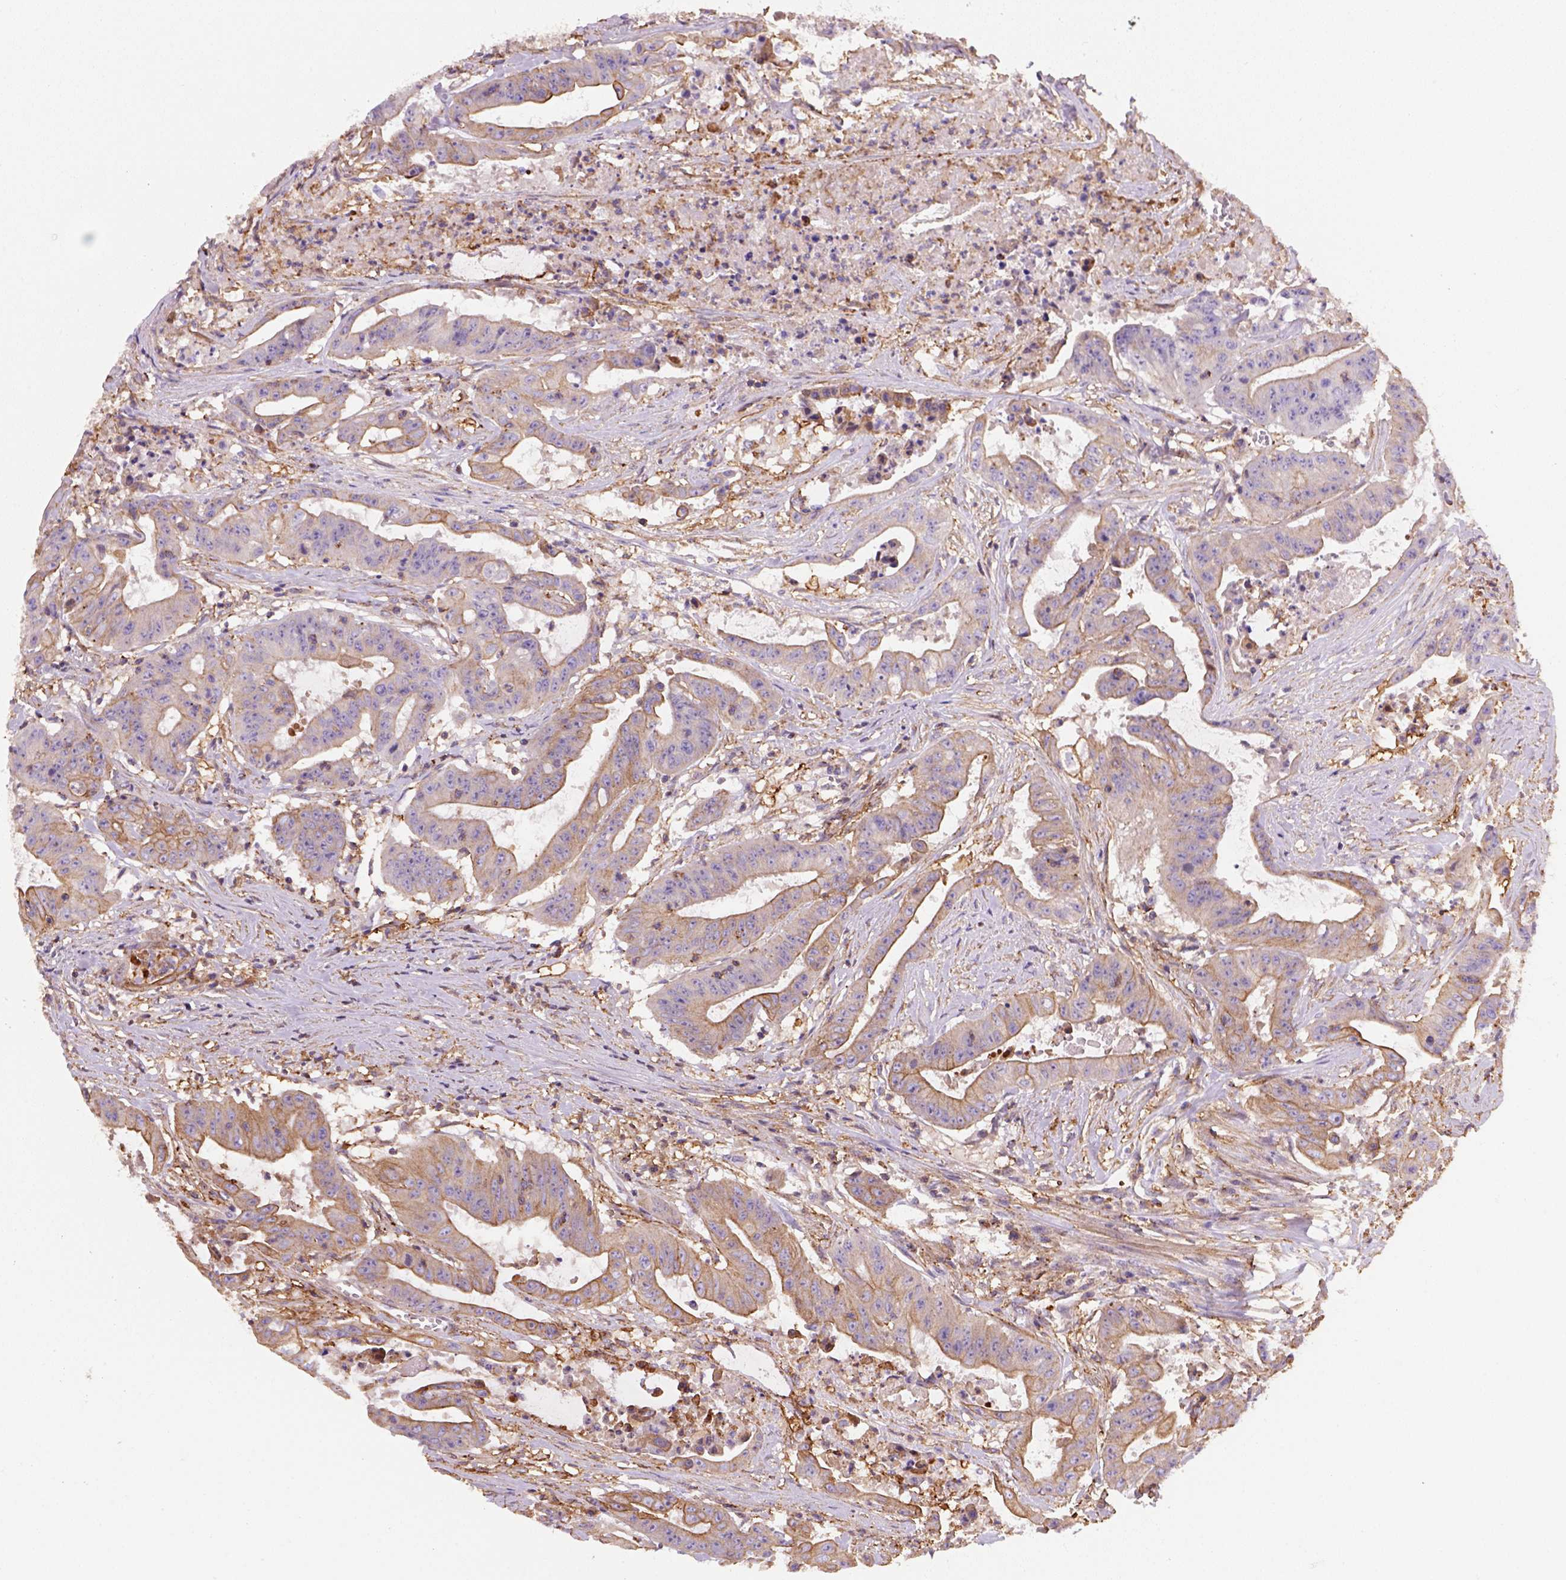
{"staining": {"intensity": "moderate", "quantity": ">75%", "location": "cytoplasmic/membranous"}, "tissue": "colorectal cancer", "cell_type": "Tumor cells", "image_type": "cancer", "snomed": [{"axis": "morphology", "description": "Adenocarcinoma, NOS"}, {"axis": "topography", "description": "Colon"}], "caption": "There is medium levels of moderate cytoplasmic/membranous expression in tumor cells of colorectal cancer, as demonstrated by immunohistochemical staining (brown color).", "gene": "GPRC5D", "patient": {"sex": "male", "age": 33}}